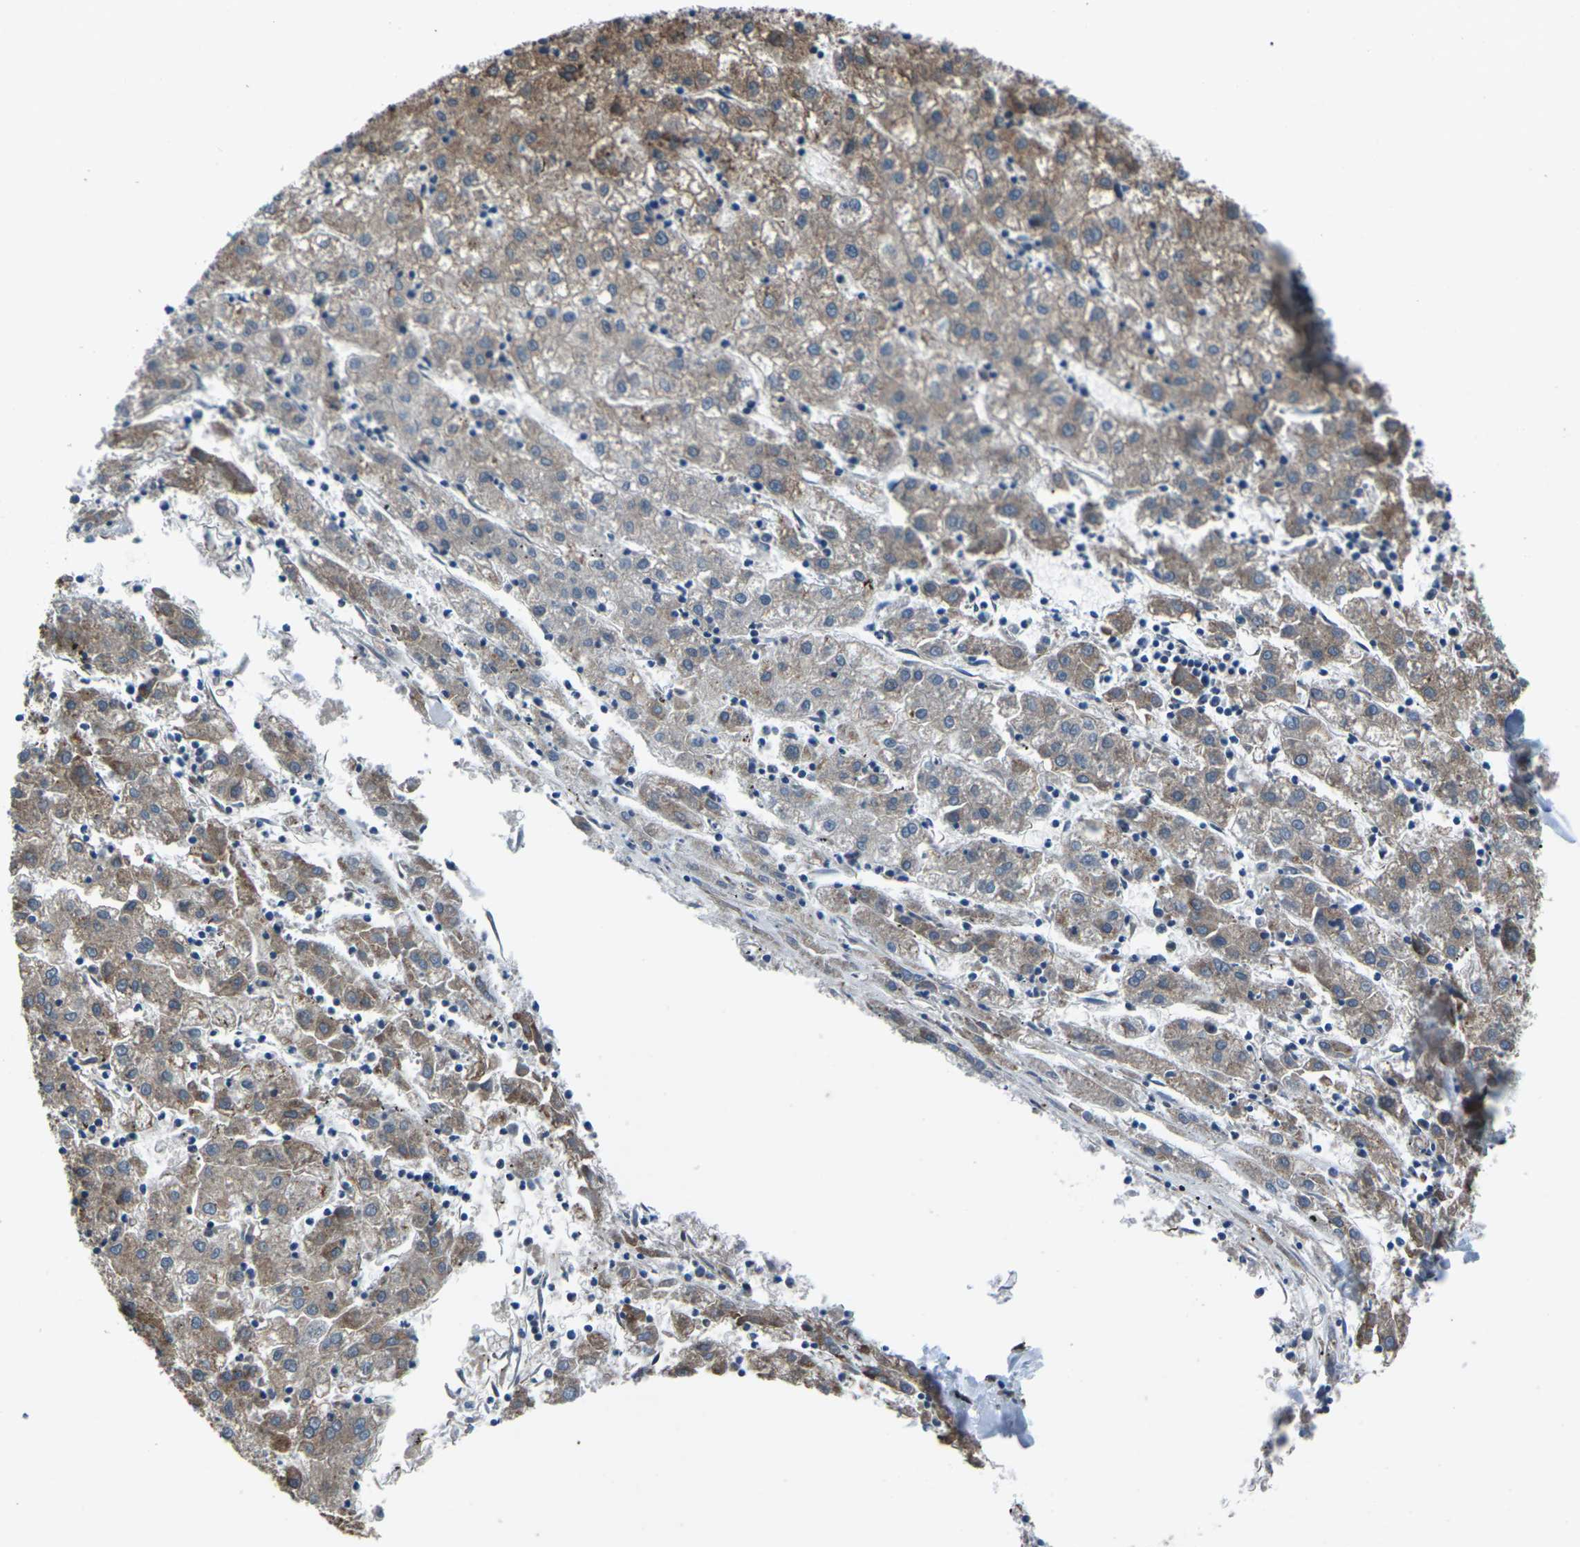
{"staining": {"intensity": "moderate", "quantity": ">75%", "location": "cytoplasmic/membranous"}, "tissue": "liver cancer", "cell_type": "Tumor cells", "image_type": "cancer", "snomed": [{"axis": "morphology", "description": "Carcinoma, Hepatocellular, NOS"}, {"axis": "topography", "description": "Liver"}], "caption": "IHC of hepatocellular carcinoma (liver) shows medium levels of moderate cytoplasmic/membranous staining in about >75% of tumor cells. (DAB IHC with brightfield microscopy, high magnification).", "gene": "GABRP", "patient": {"sex": "male", "age": 72}}